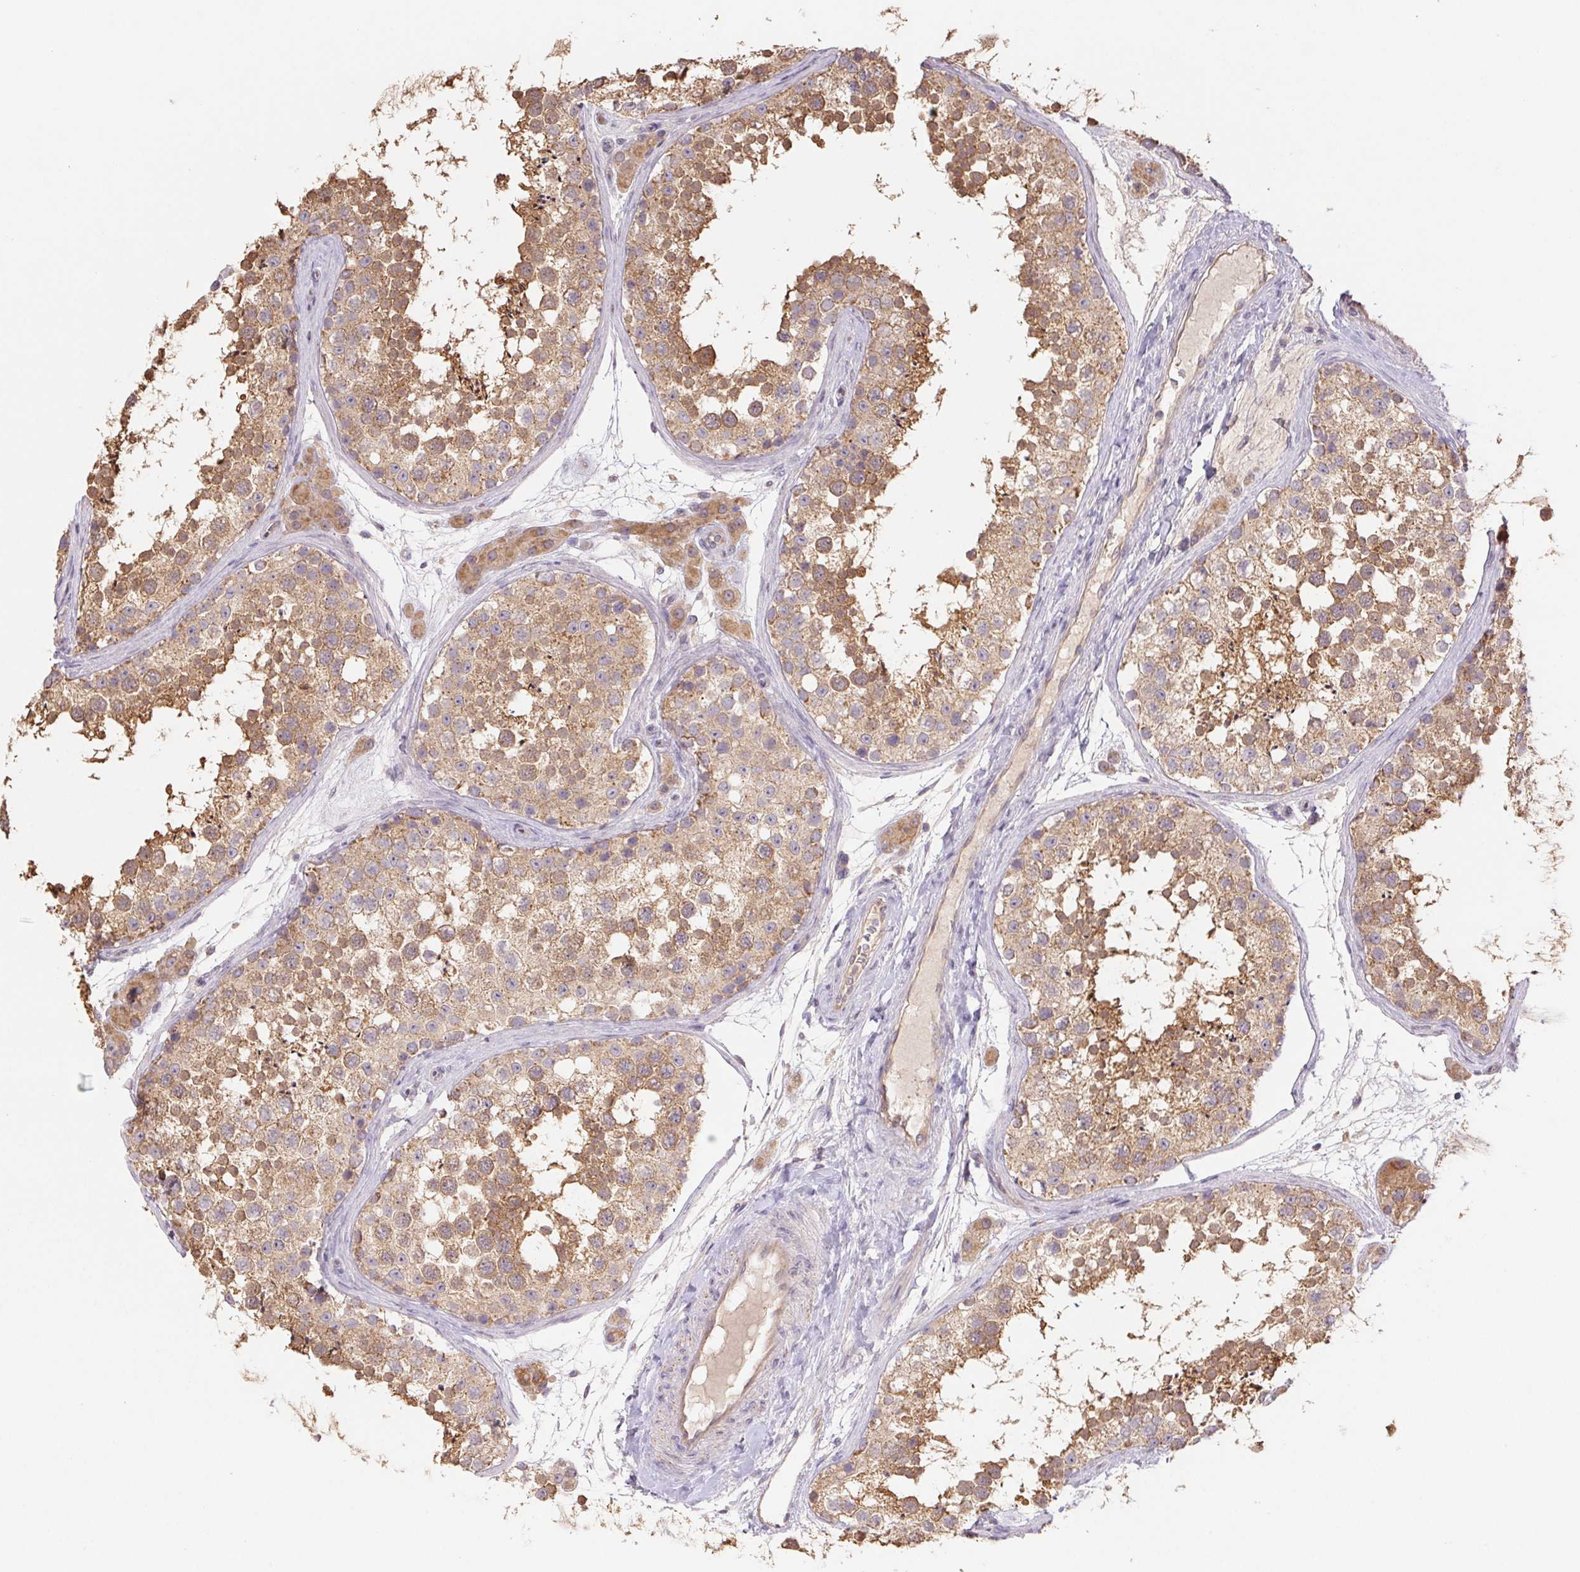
{"staining": {"intensity": "moderate", "quantity": ">75%", "location": "cytoplasmic/membranous"}, "tissue": "testis", "cell_type": "Cells in seminiferous ducts", "image_type": "normal", "snomed": [{"axis": "morphology", "description": "Normal tissue, NOS"}, {"axis": "topography", "description": "Testis"}], "caption": "Protein analysis of unremarkable testis exhibits moderate cytoplasmic/membranous expression in approximately >75% of cells in seminiferous ducts.", "gene": "RAB11A", "patient": {"sex": "male", "age": 41}}